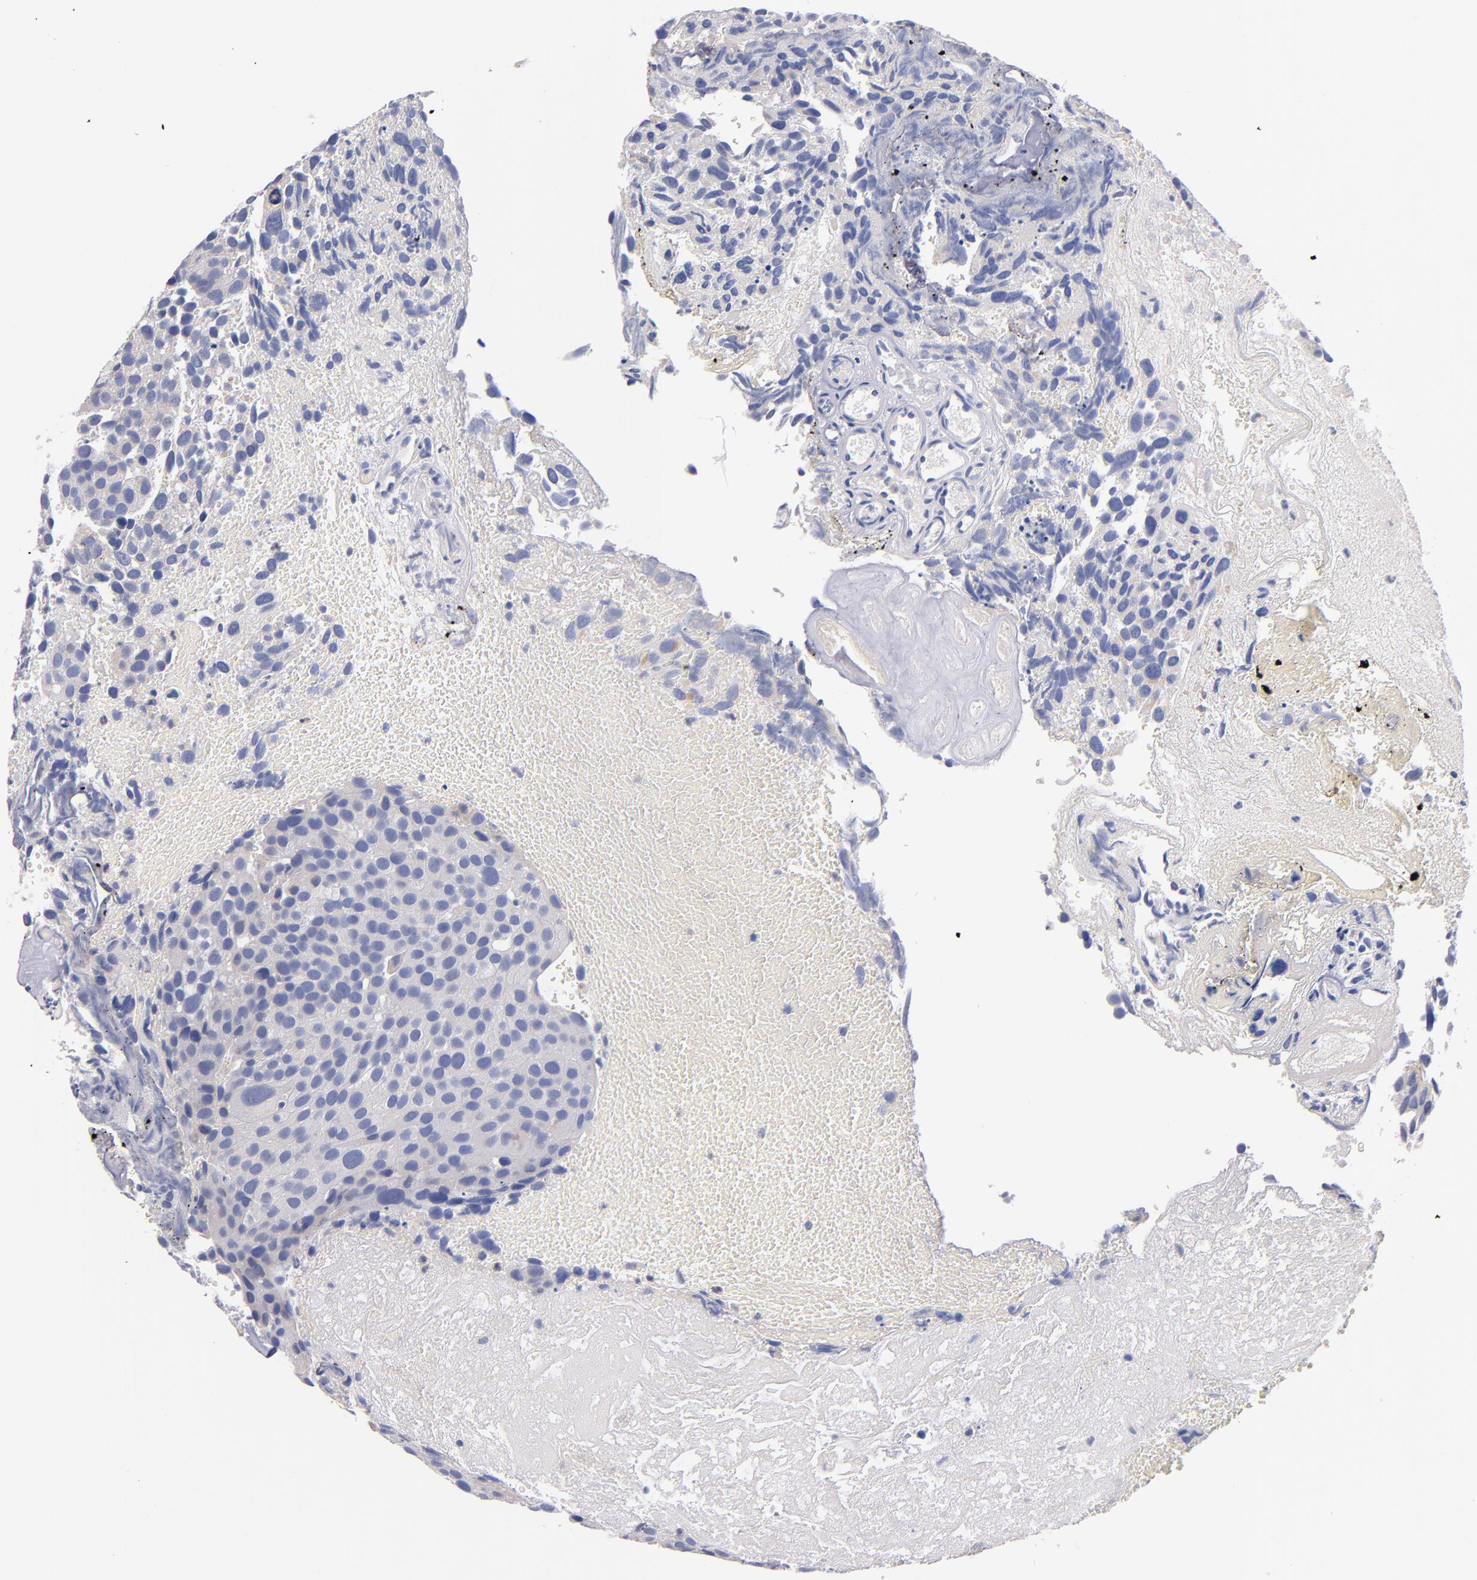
{"staining": {"intensity": "negative", "quantity": "none", "location": "none"}, "tissue": "urothelial cancer", "cell_type": "Tumor cells", "image_type": "cancer", "snomed": [{"axis": "morphology", "description": "Urothelial carcinoma, High grade"}, {"axis": "topography", "description": "Urinary bladder"}], "caption": "Histopathology image shows no significant protein expression in tumor cells of urothelial cancer.", "gene": "CNTNAP2", "patient": {"sex": "male", "age": 72}}